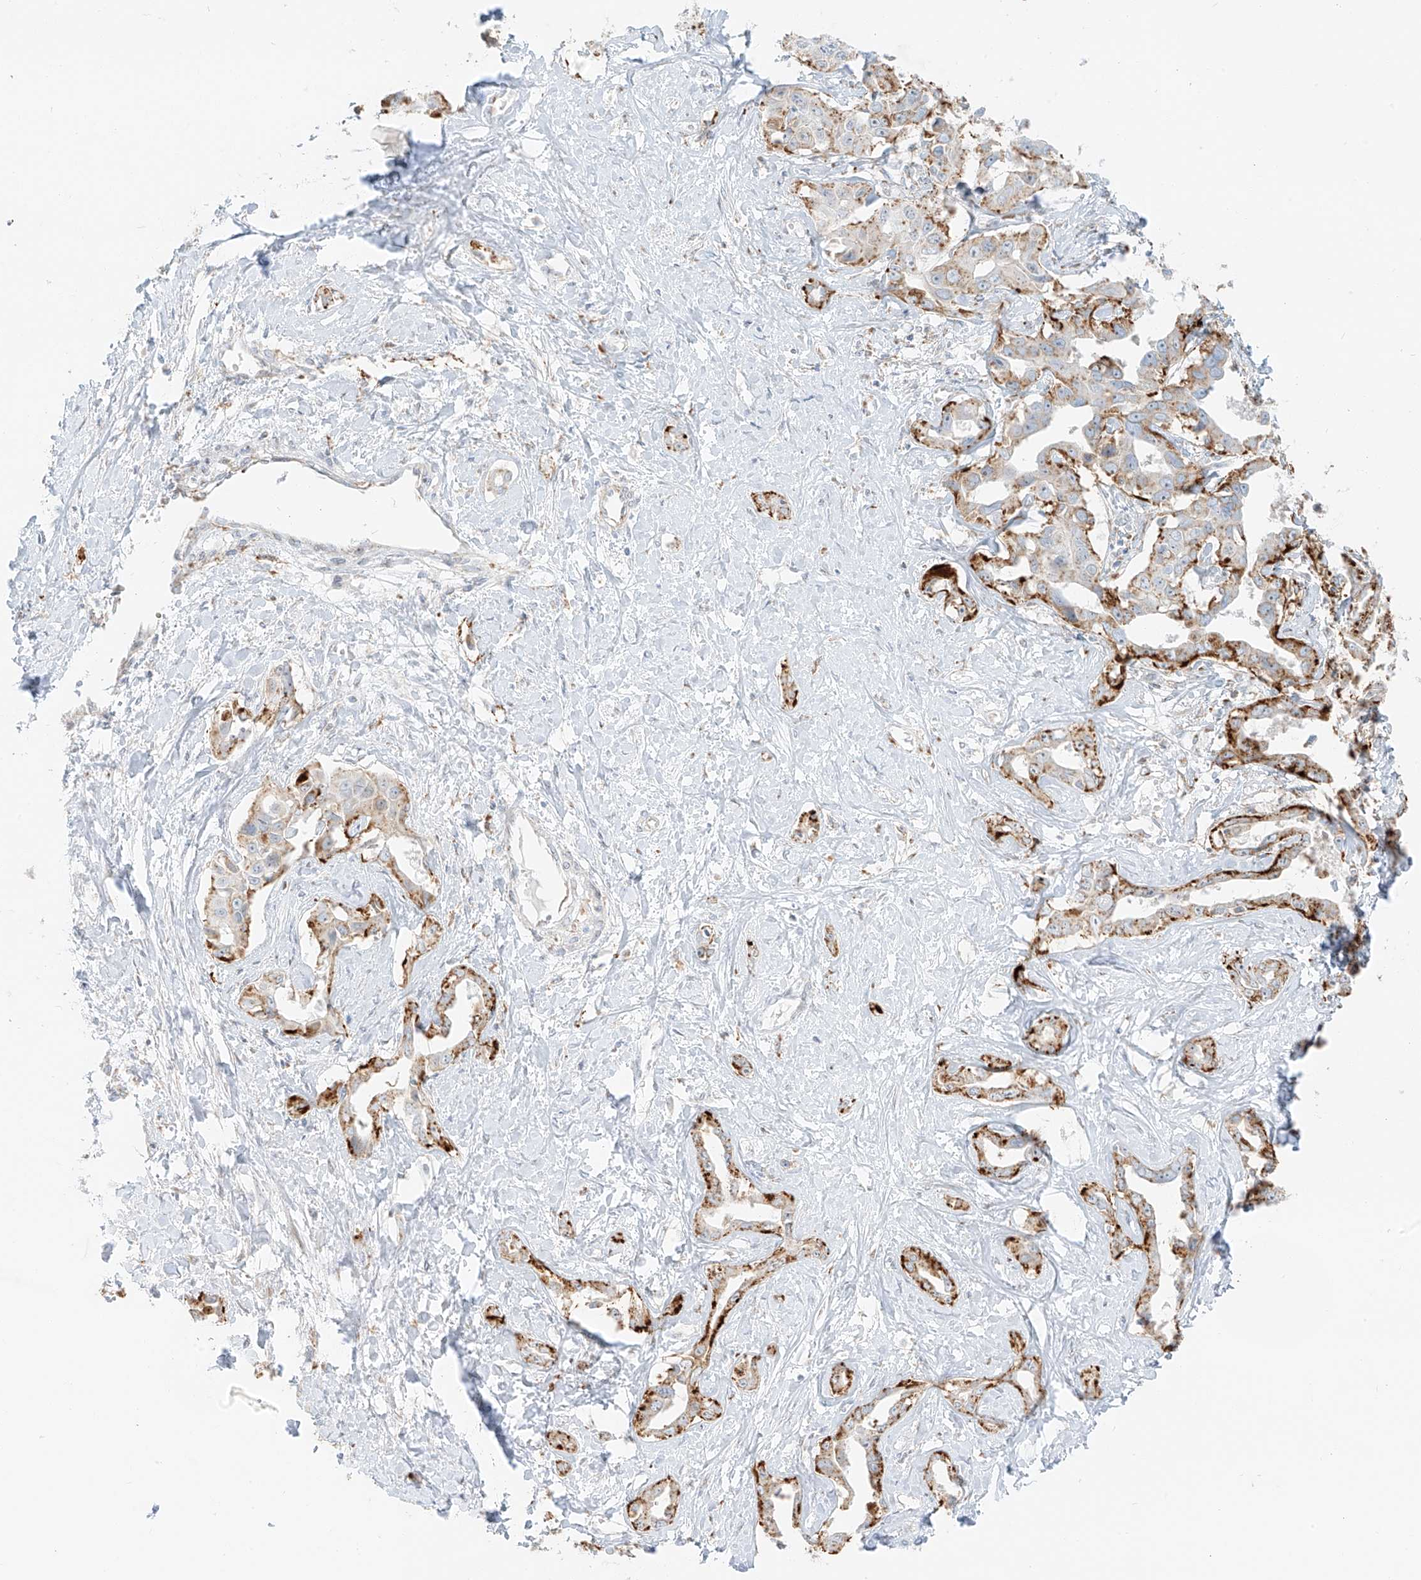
{"staining": {"intensity": "moderate", "quantity": ">75%", "location": "cytoplasmic/membranous"}, "tissue": "liver cancer", "cell_type": "Tumor cells", "image_type": "cancer", "snomed": [{"axis": "morphology", "description": "Cholangiocarcinoma"}, {"axis": "topography", "description": "Liver"}], "caption": "Human cholangiocarcinoma (liver) stained with a brown dye exhibits moderate cytoplasmic/membranous positive expression in about >75% of tumor cells.", "gene": "SLC35F6", "patient": {"sex": "male", "age": 59}}